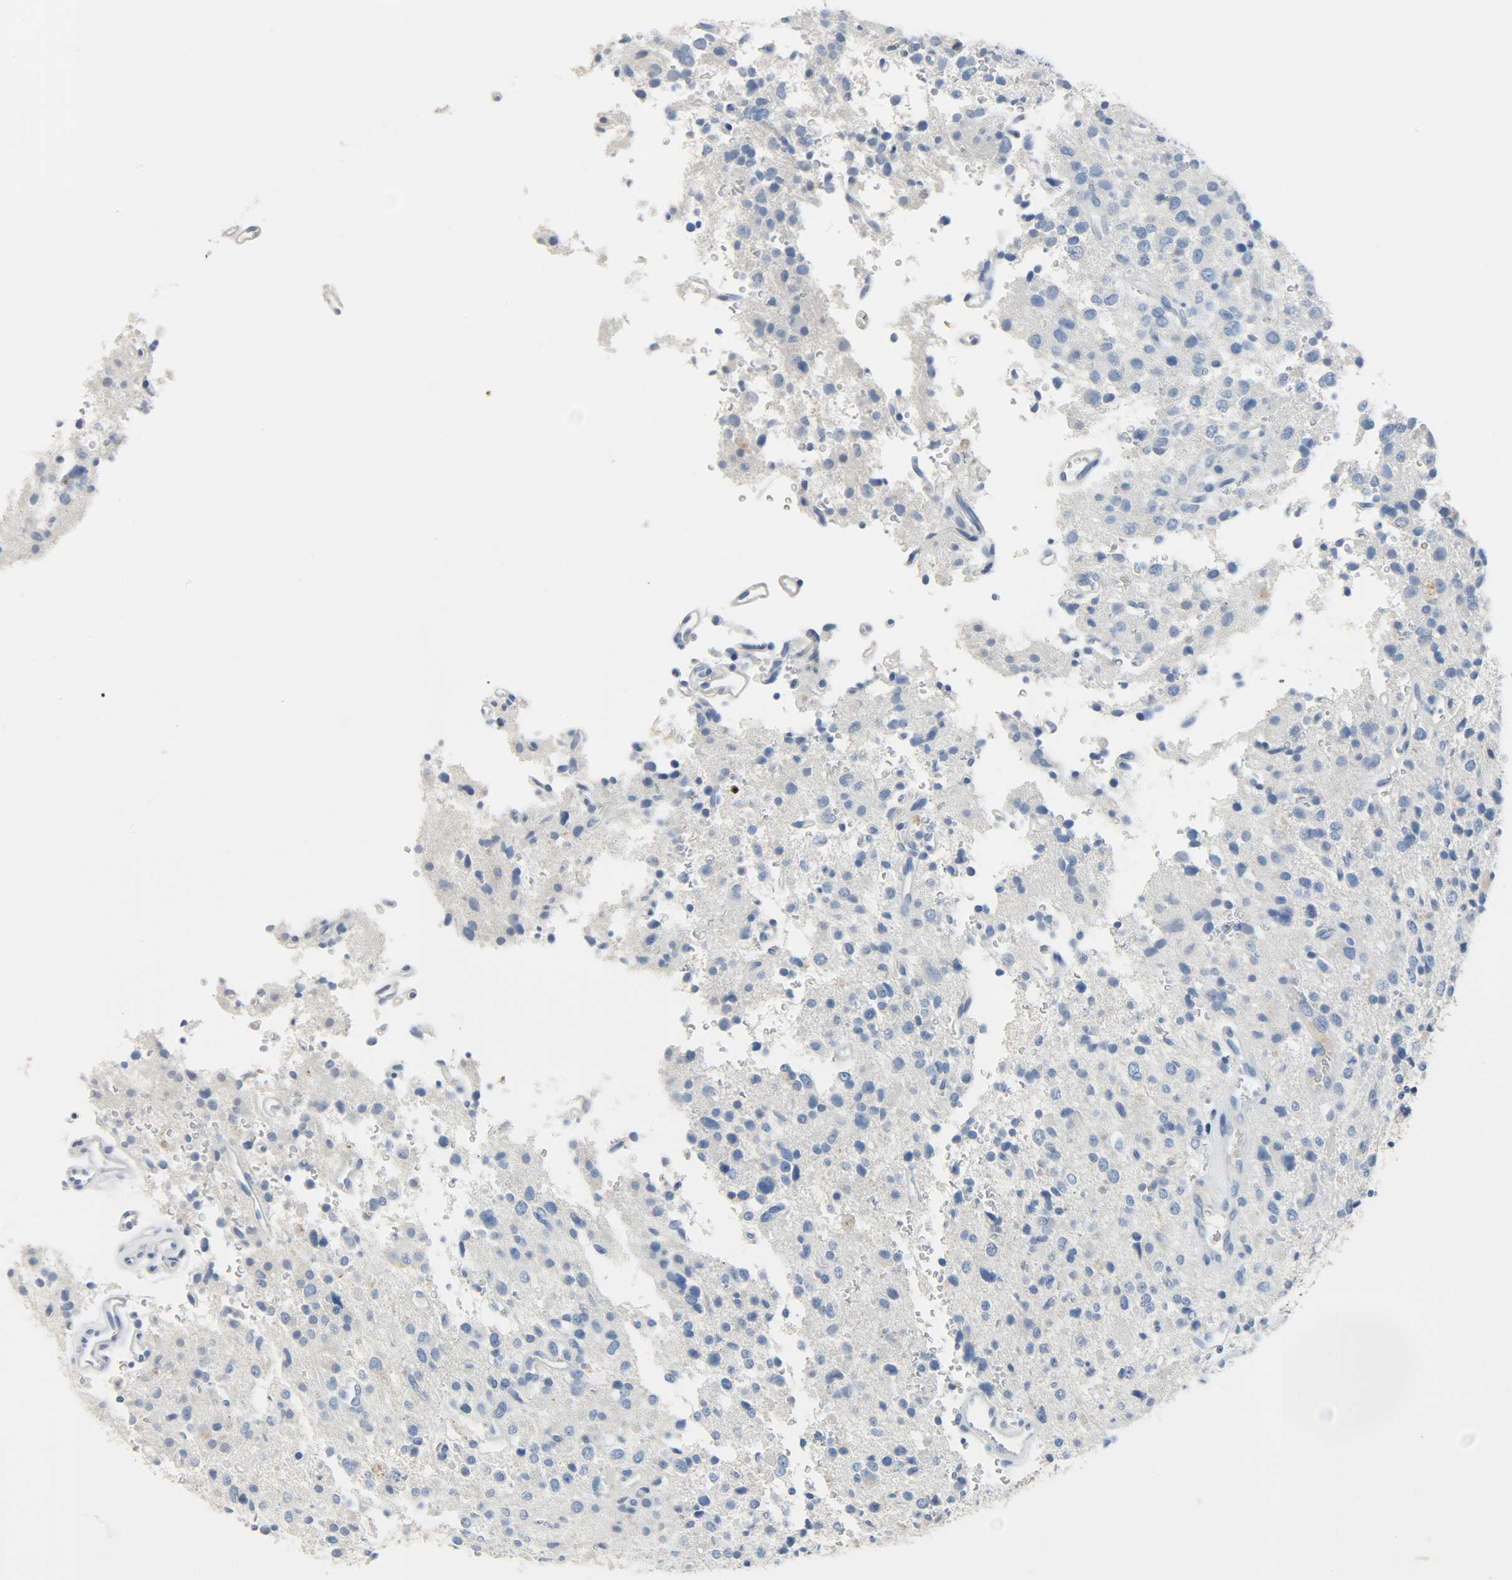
{"staining": {"intensity": "negative", "quantity": "none", "location": "none"}, "tissue": "glioma", "cell_type": "Tumor cells", "image_type": "cancer", "snomed": [{"axis": "morphology", "description": "Glioma, malignant, High grade"}, {"axis": "topography", "description": "Brain"}], "caption": "Glioma stained for a protein using immunohistochemistry reveals no expression tumor cells.", "gene": "CRP", "patient": {"sex": "male", "age": 47}}